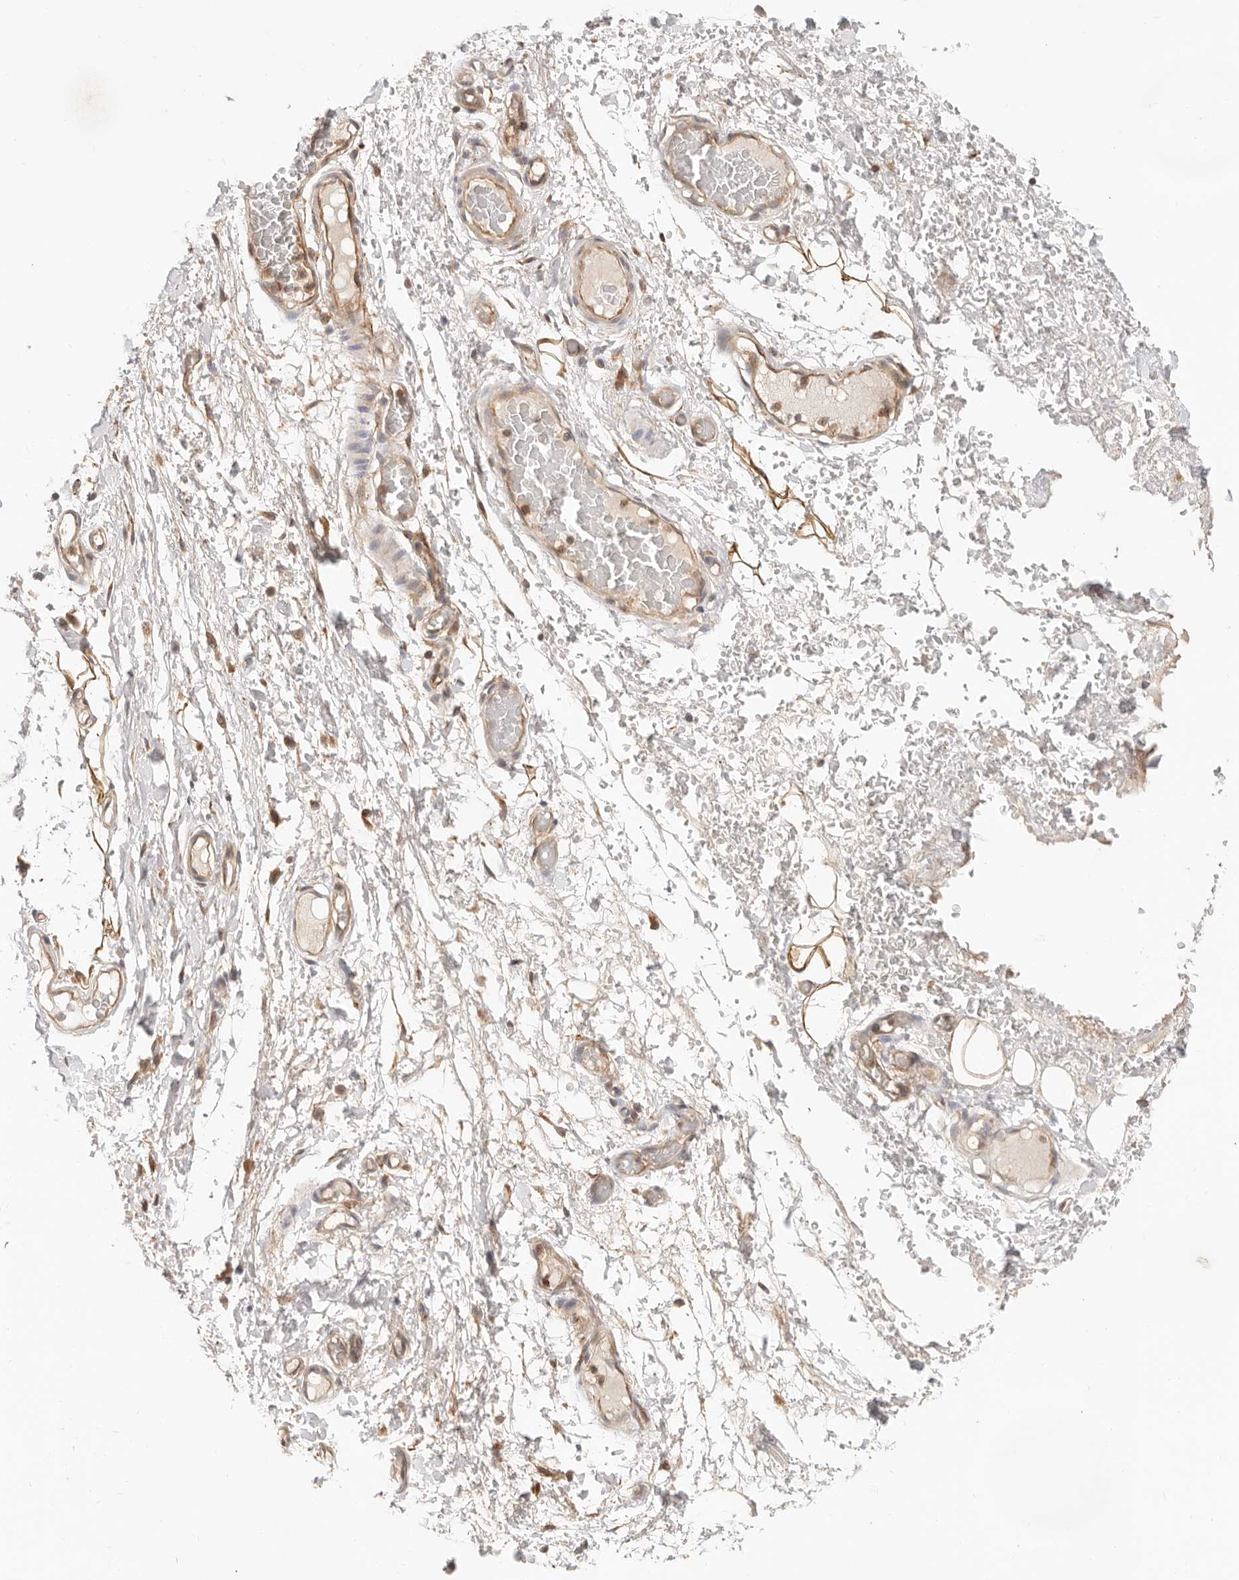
{"staining": {"intensity": "strong", "quantity": ">75%", "location": "cytoplasmic/membranous,nuclear"}, "tissue": "adipose tissue", "cell_type": "Adipocytes", "image_type": "normal", "snomed": [{"axis": "morphology", "description": "Normal tissue, NOS"}, {"axis": "morphology", "description": "Adenocarcinoma, NOS"}, {"axis": "topography", "description": "Esophagus"}], "caption": "Immunohistochemistry (IHC) micrograph of unremarkable adipose tissue stained for a protein (brown), which exhibits high levels of strong cytoplasmic/membranous,nuclear staining in about >75% of adipocytes.", "gene": "HEXD", "patient": {"sex": "male", "age": 62}}